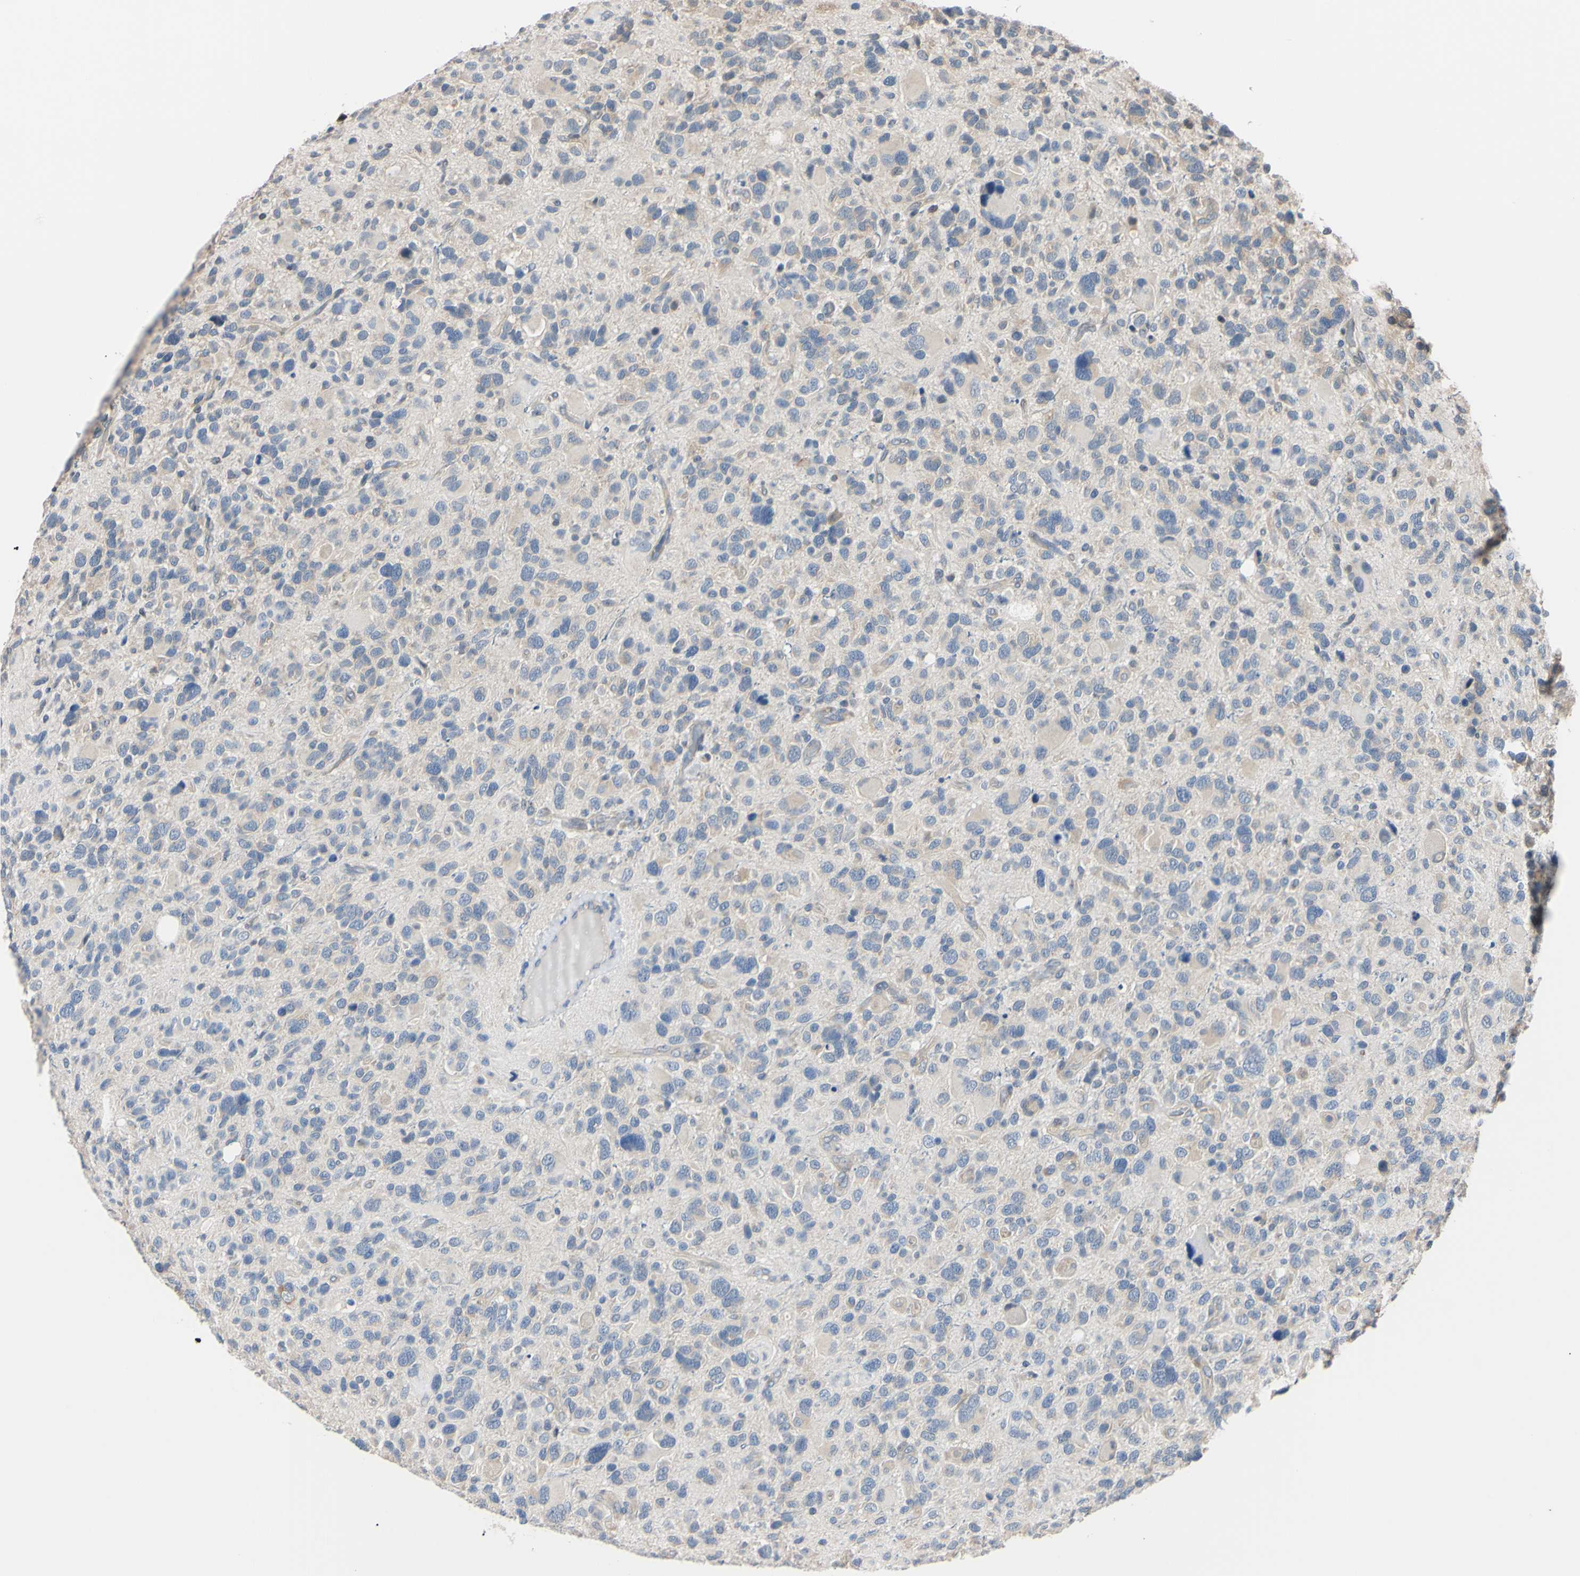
{"staining": {"intensity": "weak", "quantity": "<25%", "location": "cytoplasmic/membranous"}, "tissue": "glioma", "cell_type": "Tumor cells", "image_type": "cancer", "snomed": [{"axis": "morphology", "description": "Glioma, malignant, High grade"}, {"axis": "topography", "description": "Brain"}], "caption": "Immunohistochemistry image of human glioma stained for a protein (brown), which displays no staining in tumor cells.", "gene": "RARS1", "patient": {"sex": "male", "age": 48}}